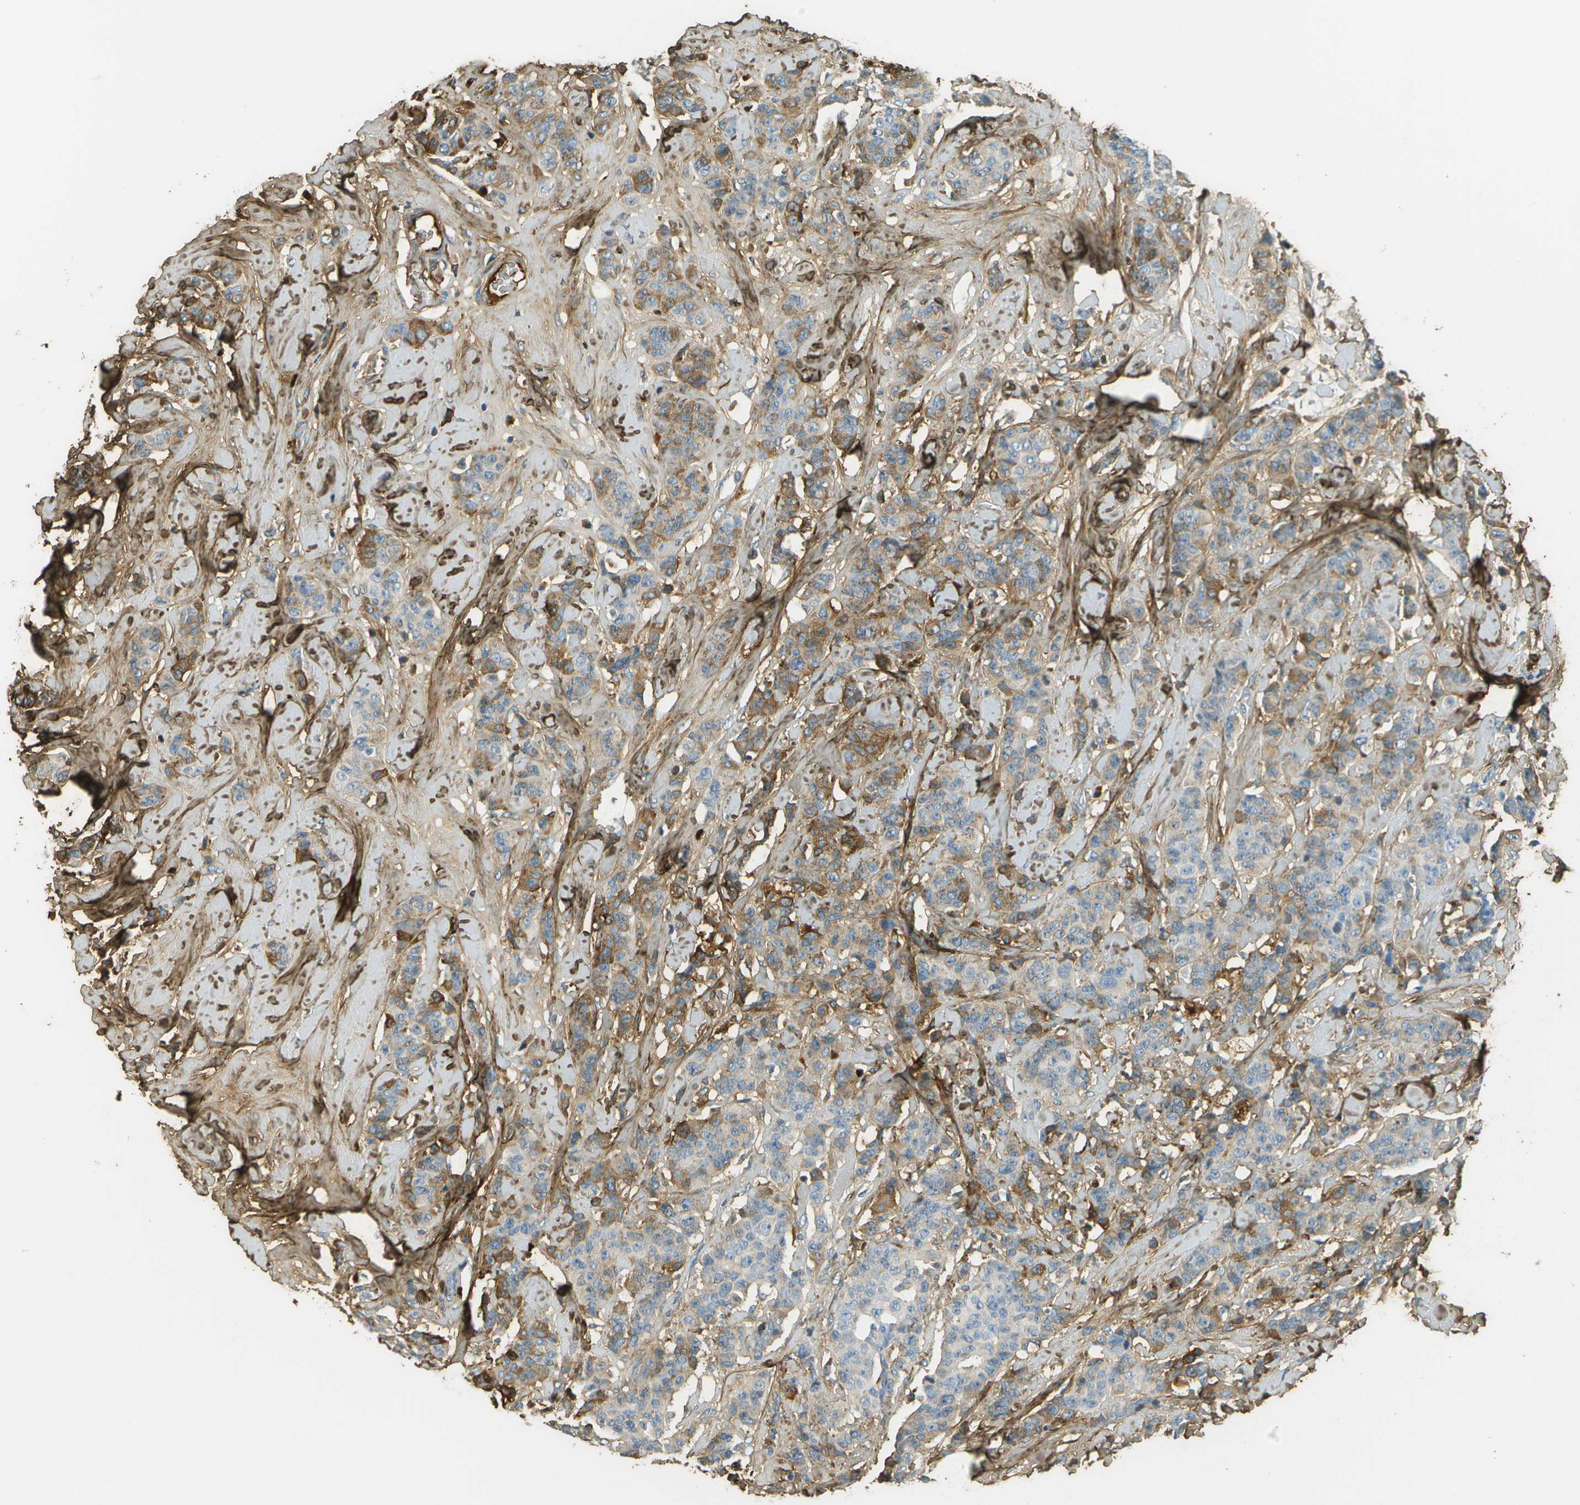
{"staining": {"intensity": "moderate", "quantity": "25%-75%", "location": "cytoplasmic/membranous"}, "tissue": "breast cancer", "cell_type": "Tumor cells", "image_type": "cancer", "snomed": [{"axis": "morphology", "description": "Normal tissue, NOS"}, {"axis": "morphology", "description": "Duct carcinoma"}, {"axis": "topography", "description": "Breast"}], "caption": "This micrograph shows IHC staining of human breast infiltrating ductal carcinoma, with medium moderate cytoplasmic/membranous expression in about 25%-75% of tumor cells.", "gene": "DCN", "patient": {"sex": "female", "age": 40}}